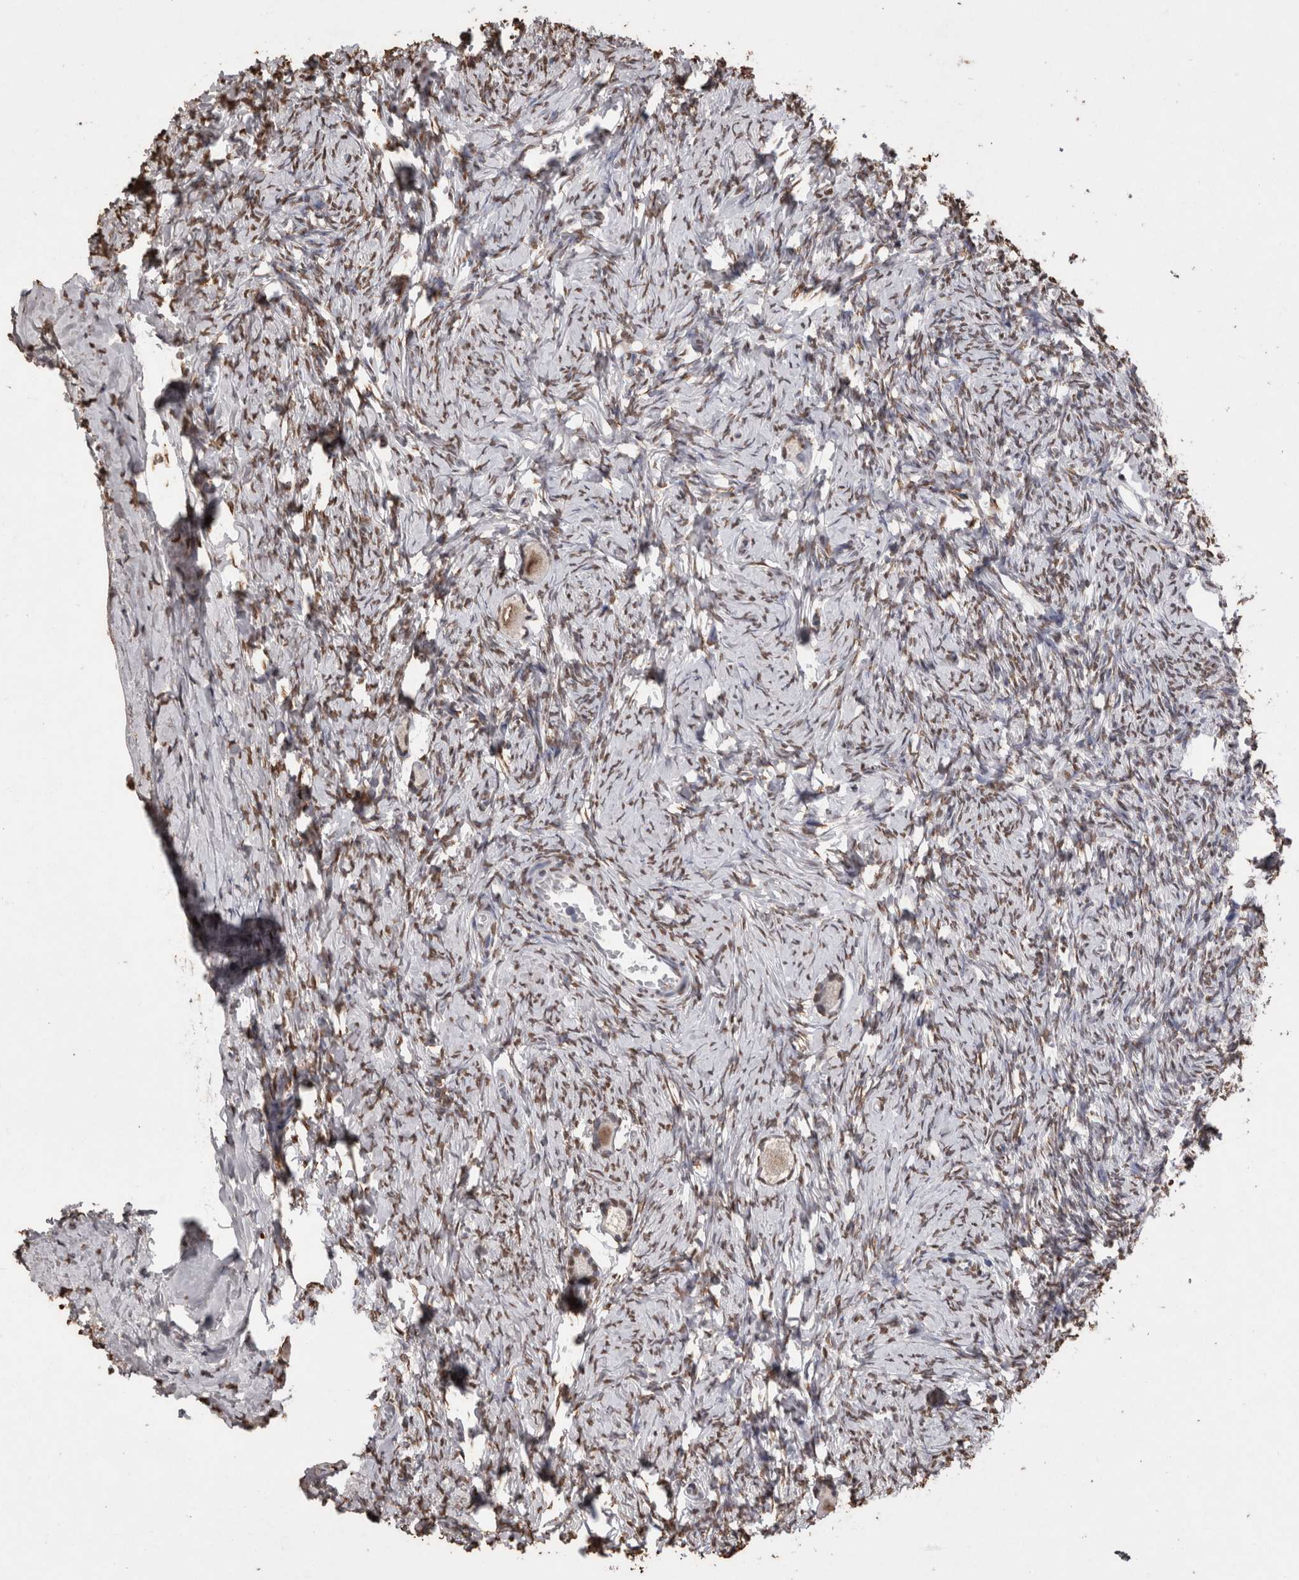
{"staining": {"intensity": "moderate", "quantity": ">75%", "location": "nuclear"}, "tissue": "ovary", "cell_type": "Follicle cells", "image_type": "normal", "snomed": [{"axis": "morphology", "description": "Normal tissue, NOS"}, {"axis": "topography", "description": "Ovary"}], "caption": "Protein analysis of normal ovary demonstrates moderate nuclear expression in approximately >75% of follicle cells.", "gene": "NTHL1", "patient": {"sex": "female", "age": 27}}